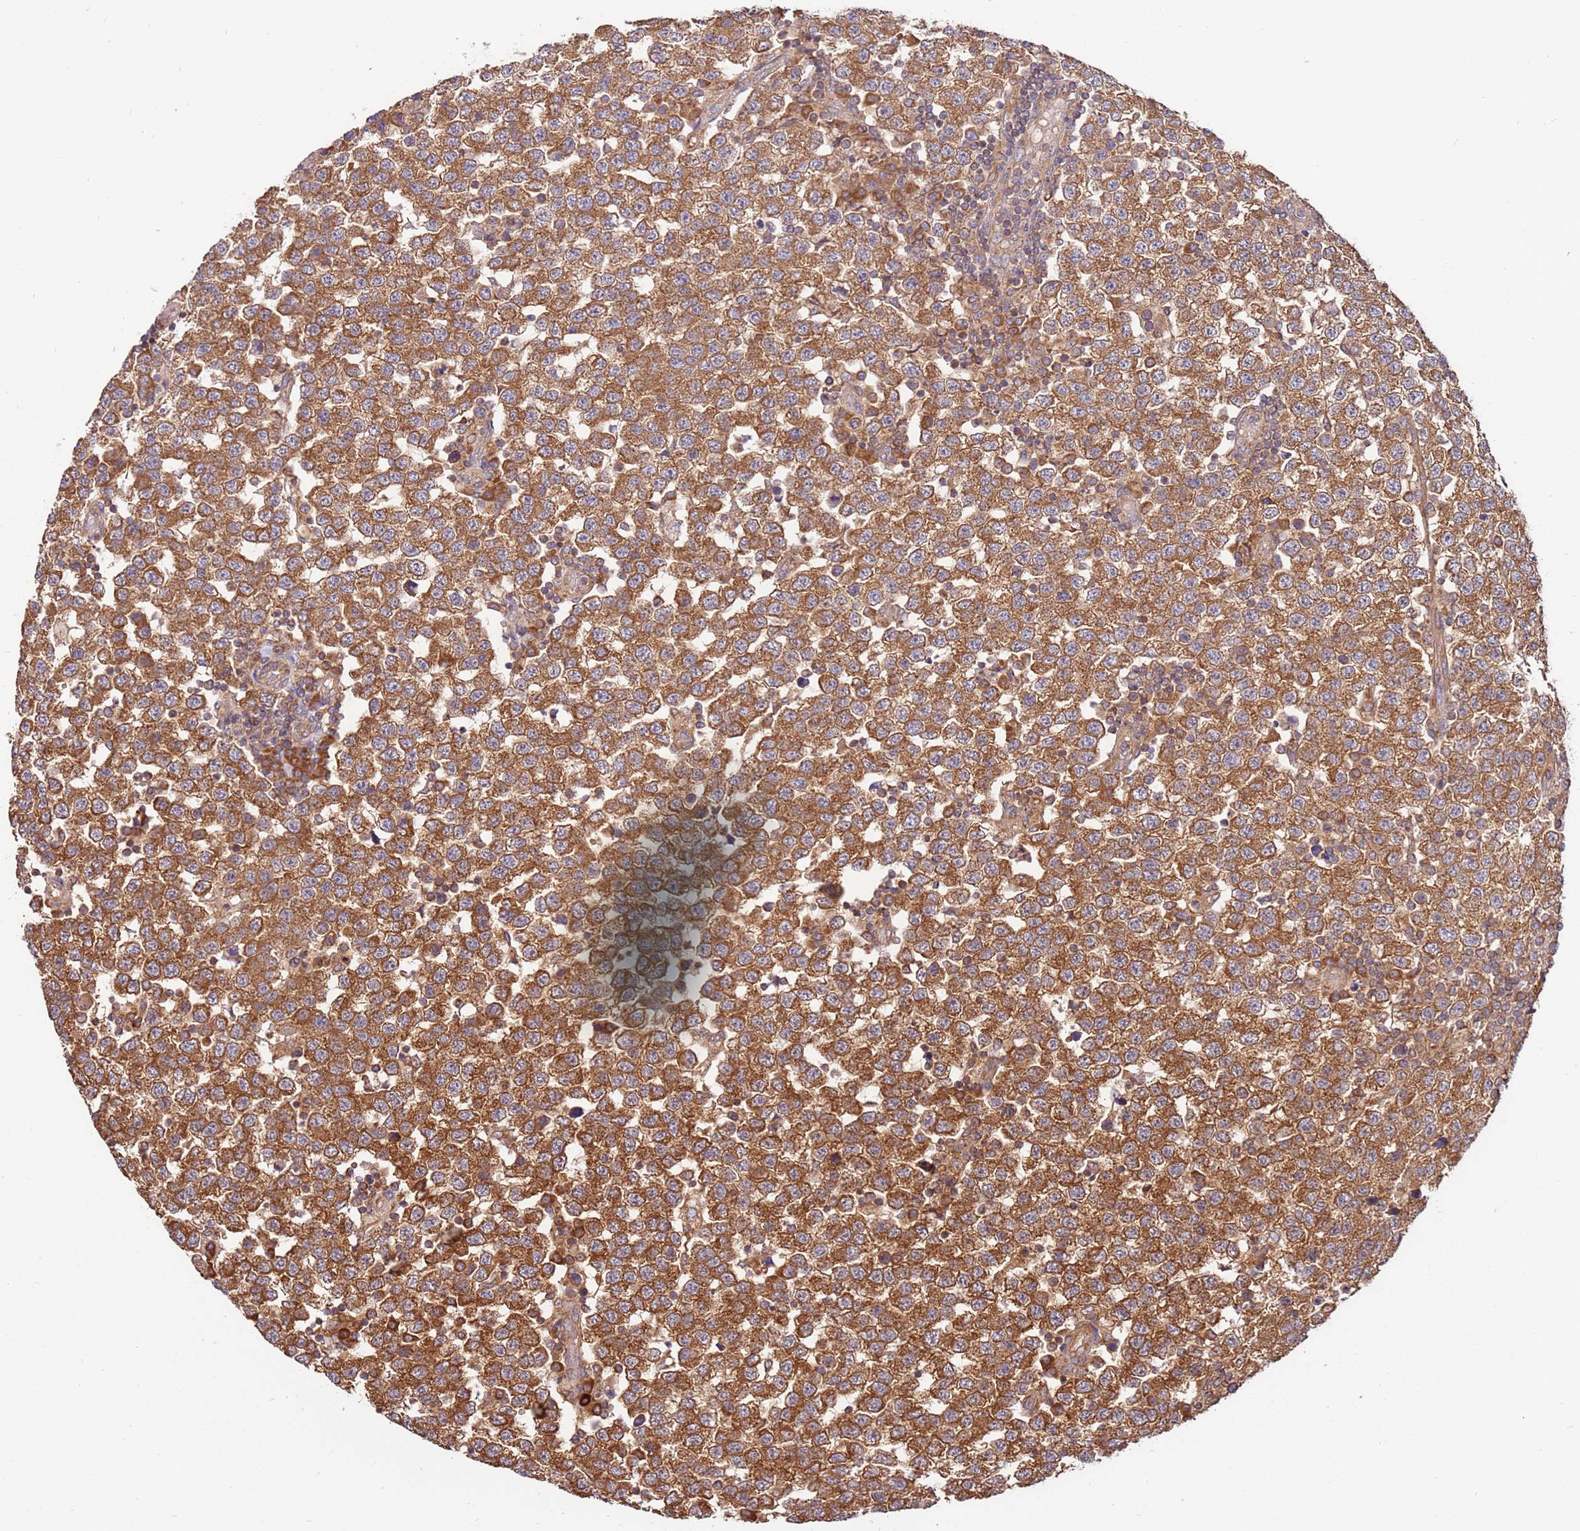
{"staining": {"intensity": "moderate", "quantity": ">75%", "location": "cytoplasmic/membranous"}, "tissue": "testis cancer", "cell_type": "Tumor cells", "image_type": "cancer", "snomed": [{"axis": "morphology", "description": "Seminoma, NOS"}, {"axis": "topography", "description": "Testis"}], "caption": "Immunohistochemical staining of human testis cancer displays medium levels of moderate cytoplasmic/membranous protein staining in approximately >75% of tumor cells.", "gene": "SLC44A5", "patient": {"sex": "male", "age": 34}}